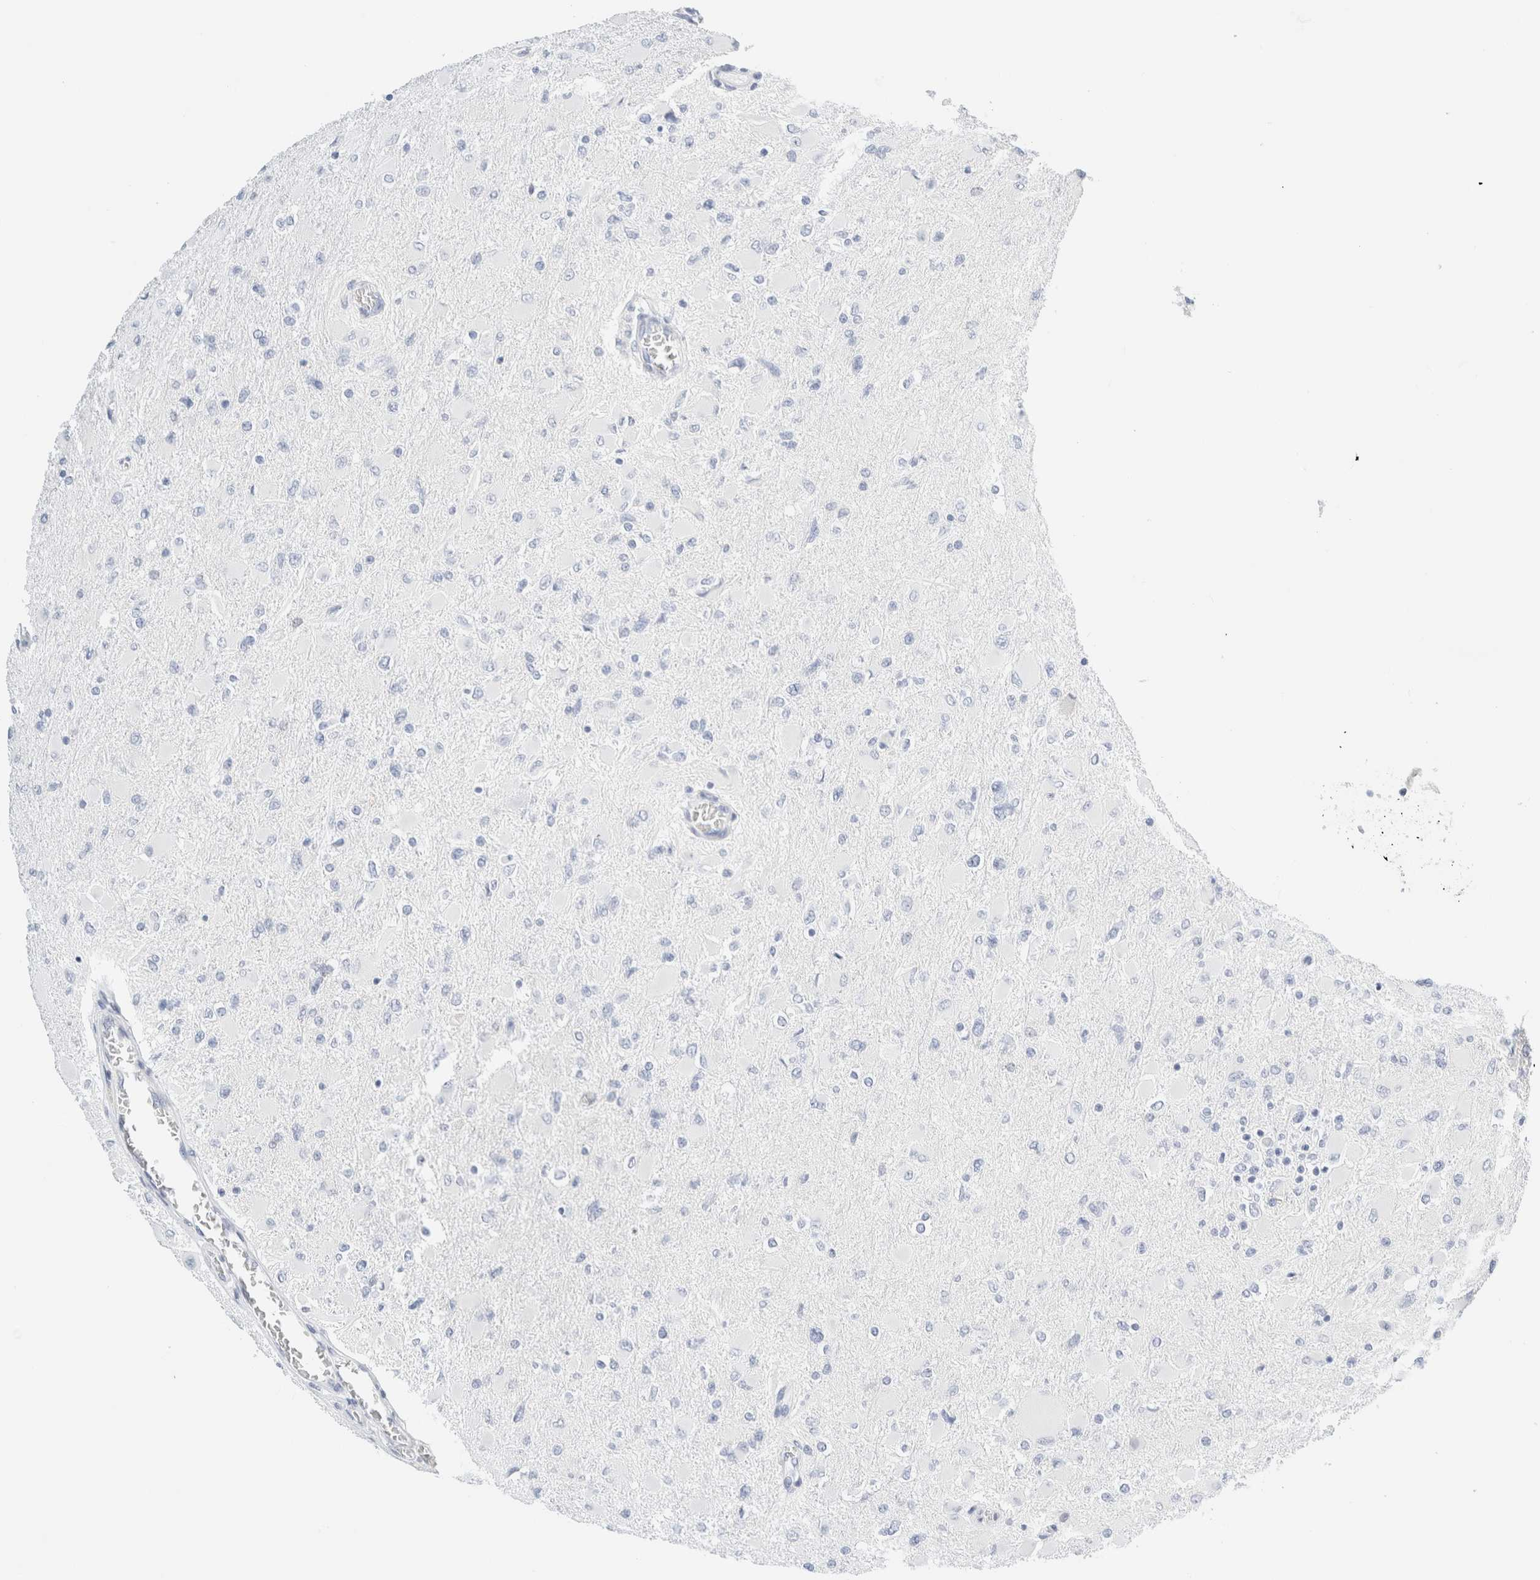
{"staining": {"intensity": "negative", "quantity": "none", "location": "none"}, "tissue": "glioma", "cell_type": "Tumor cells", "image_type": "cancer", "snomed": [{"axis": "morphology", "description": "Glioma, malignant, High grade"}, {"axis": "topography", "description": "Cerebral cortex"}], "caption": "This is a image of immunohistochemistry (IHC) staining of glioma, which shows no expression in tumor cells. (DAB immunohistochemistry (IHC) with hematoxylin counter stain).", "gene": "DPYS", "patient": {"sex": "female", "age": 36}}